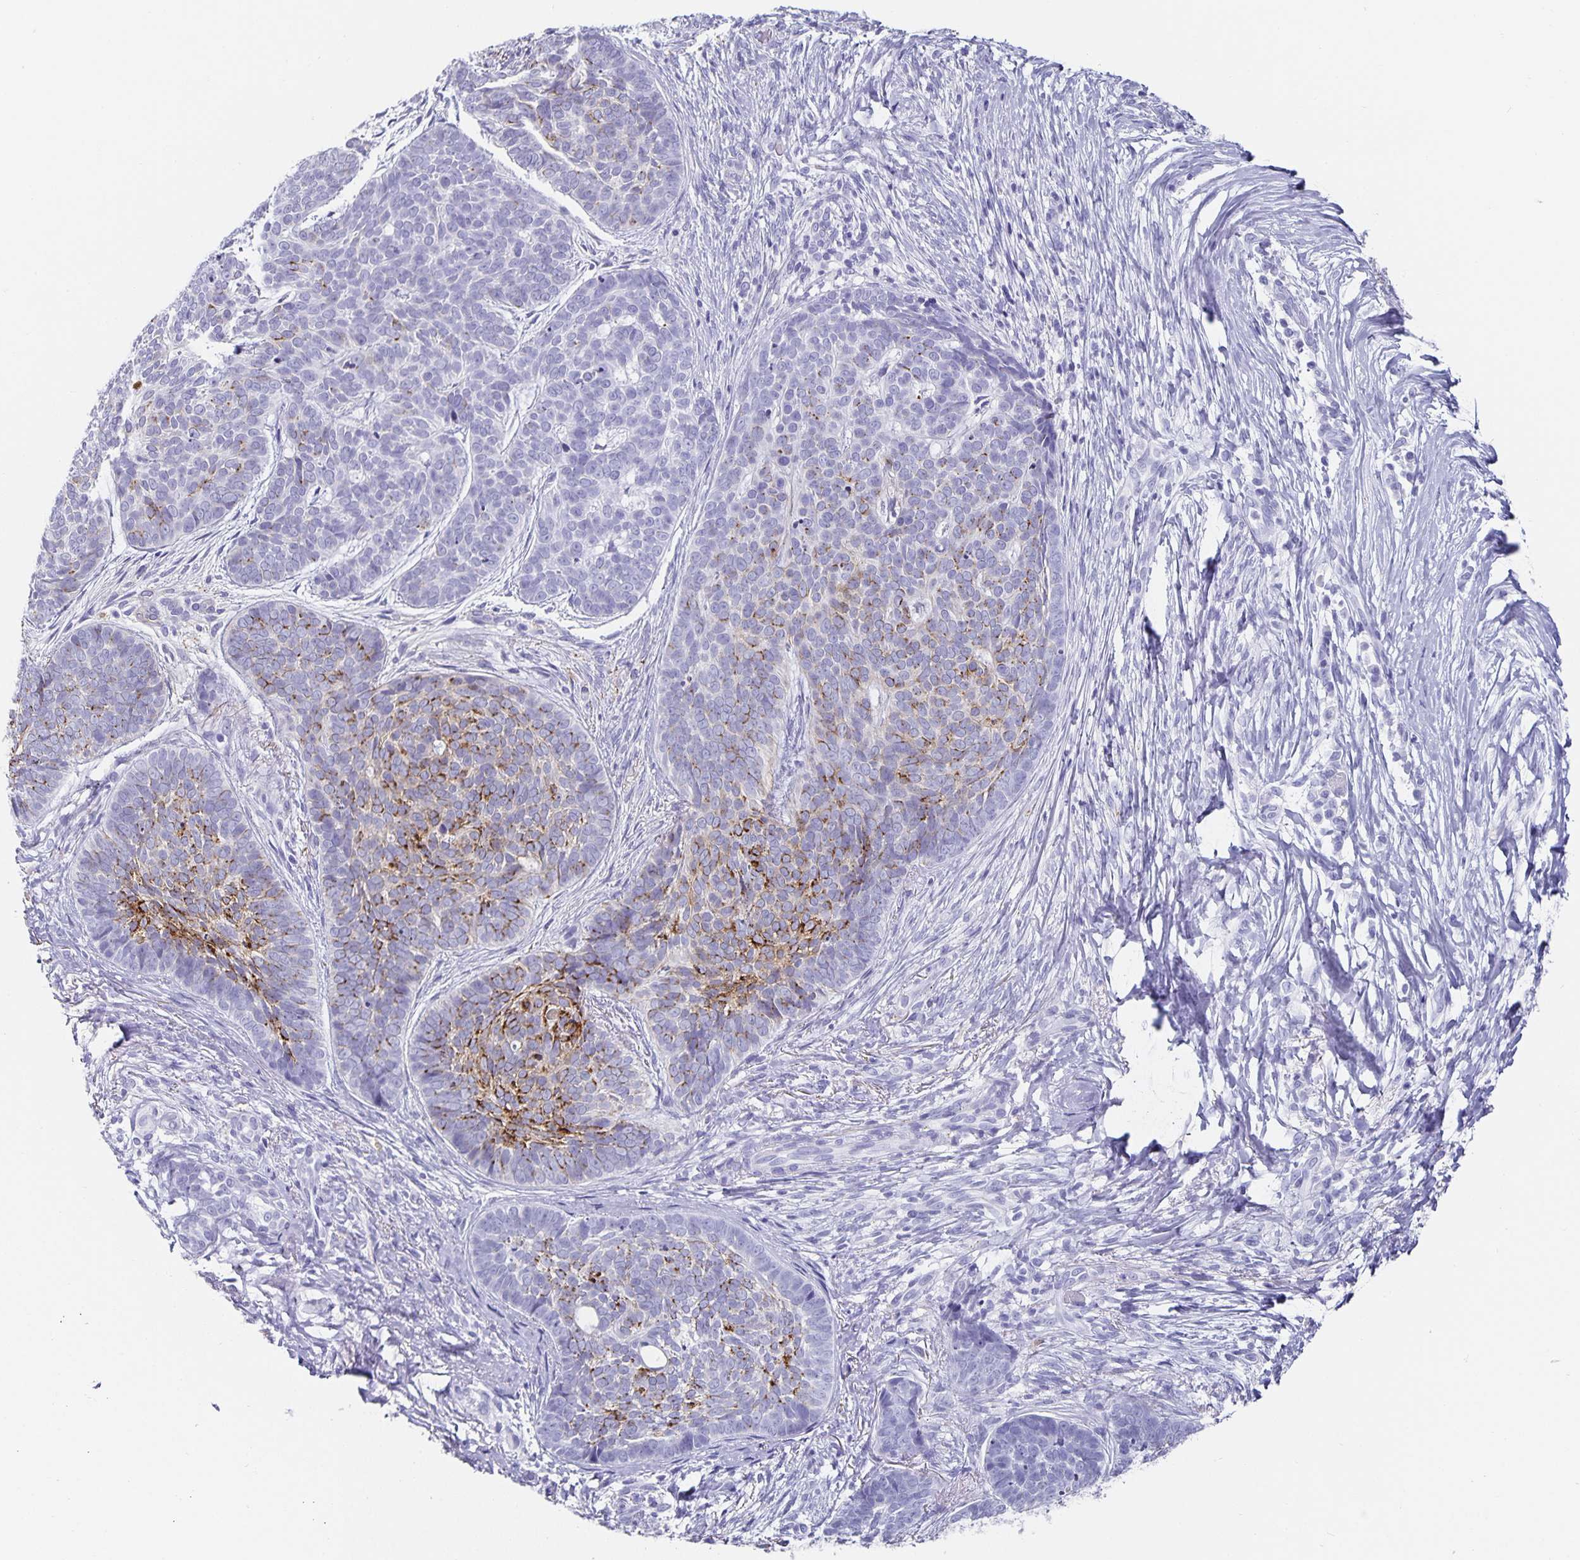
{"staining": {"intensity": "moderate", "quantity": "<25%", "location": "cytoplasmic/membranous"}, "tissue": "skin cancer", "cell_type": "Tumor cells", "image_type": "cancer", "snomed": [{"axis": "morphology", "description": "Basal cell carcinoma"}, {"axis": "topography", "description": "Skin"}, {"axis": "topography", "description": "Skin of nose"}], "caption": "Protein analysis of skin cancer (basal cell carcinoma) tissue exhibits moderate cytoplasmic/membranous expression in about <25% of tumor cells.", "gene": "CHGA", "patient": {"sex": "female", "age": 81}}